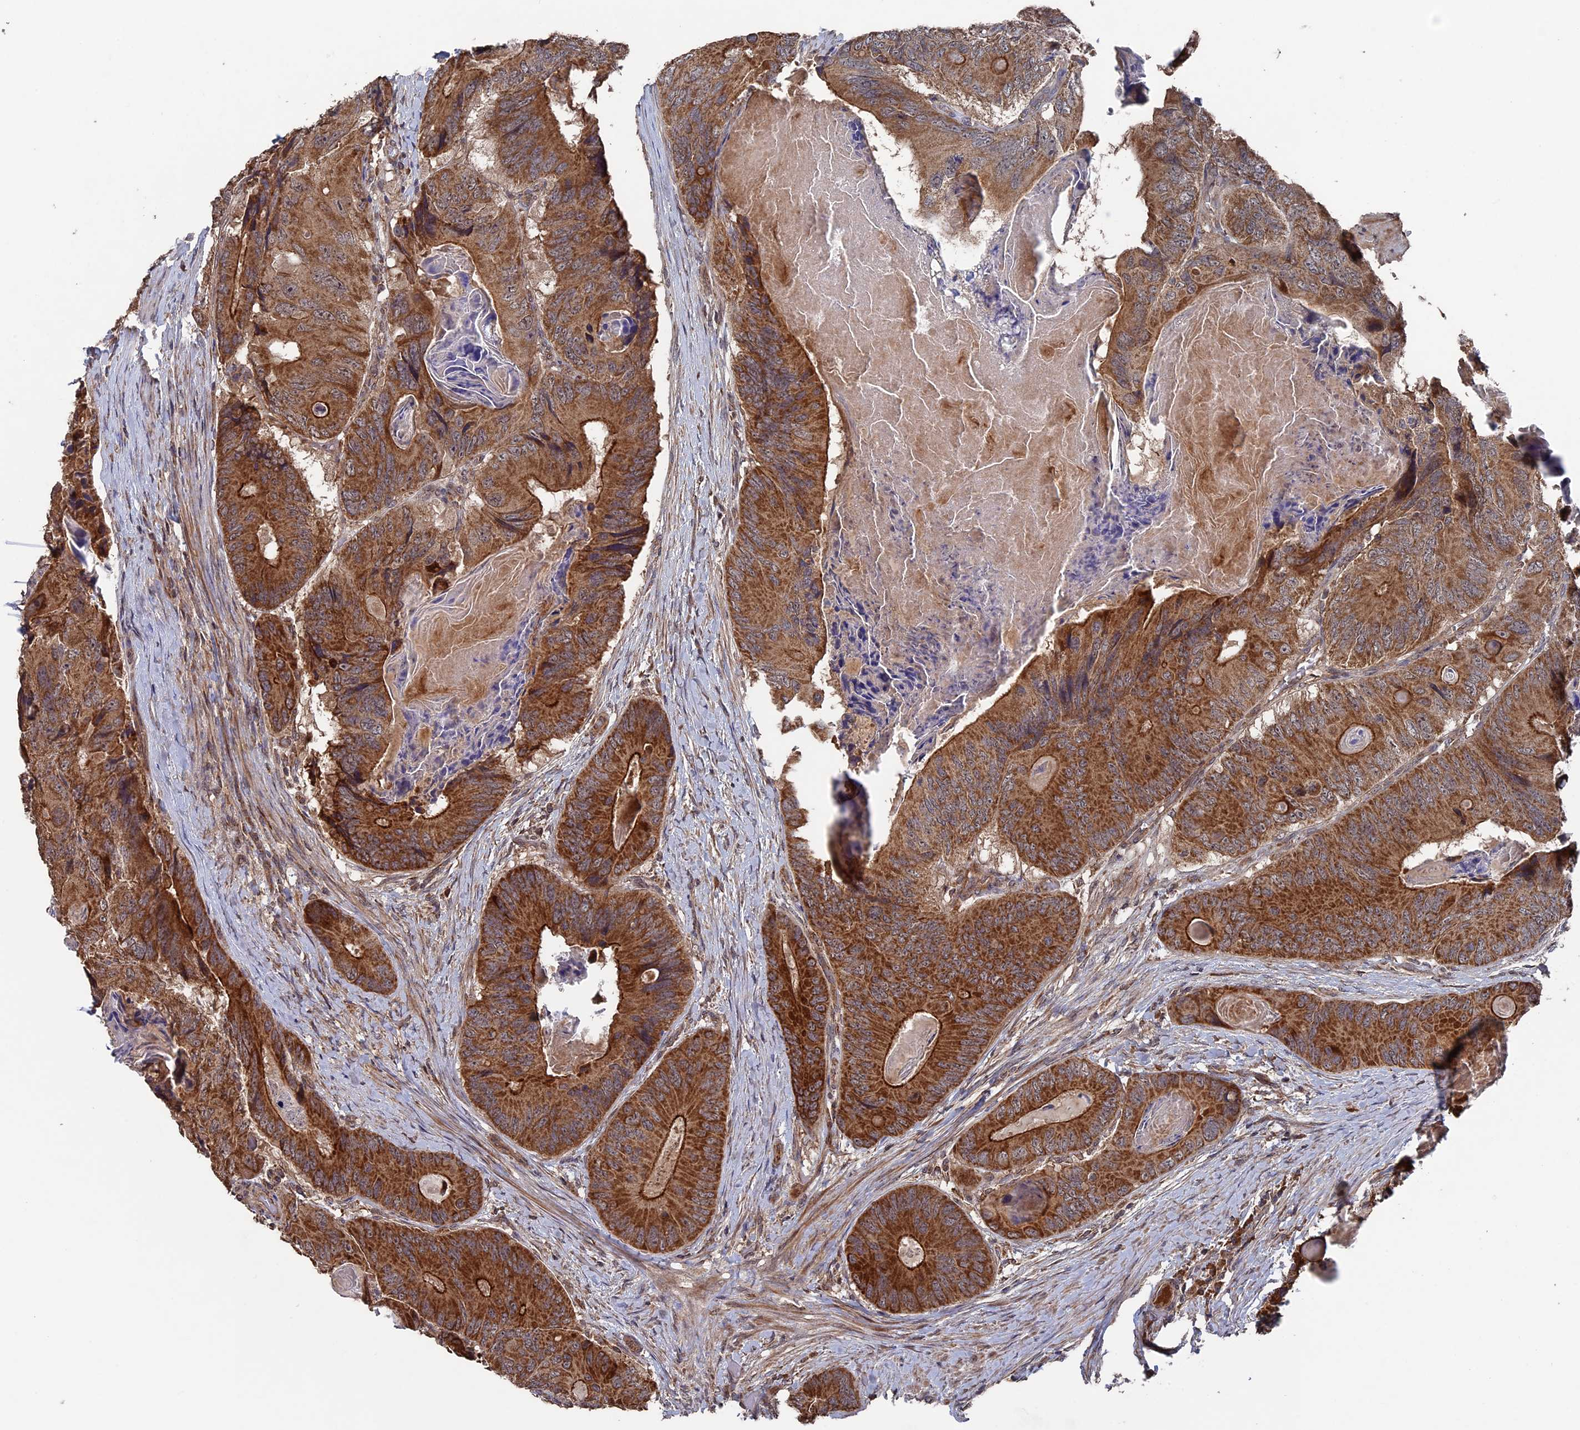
{"staining": {"intensity": "strong", "quantity": ">75%", "location": "cytoplasmic/membranous"}, "tissue": "colorectal cancer", "cell_type": "Tumor cells", "image_type": "cancer", "snomed": [{"axis": "morphology", "description": "Adenocarcinoma, NOS"}, {"axis": "topography", "description": "Colon"}], "caption": "Brown immunohistochemical staining in colorectal cancer reveals strong cytoplasmic/membranous staining in about >75% of tumor cells. (DAB (3,3'-diaminobenzidine) = brown stain, brightfield microscopy at high magnification).", "gene": "RAB15", "patient": {"sex": "male", "age": 84}}